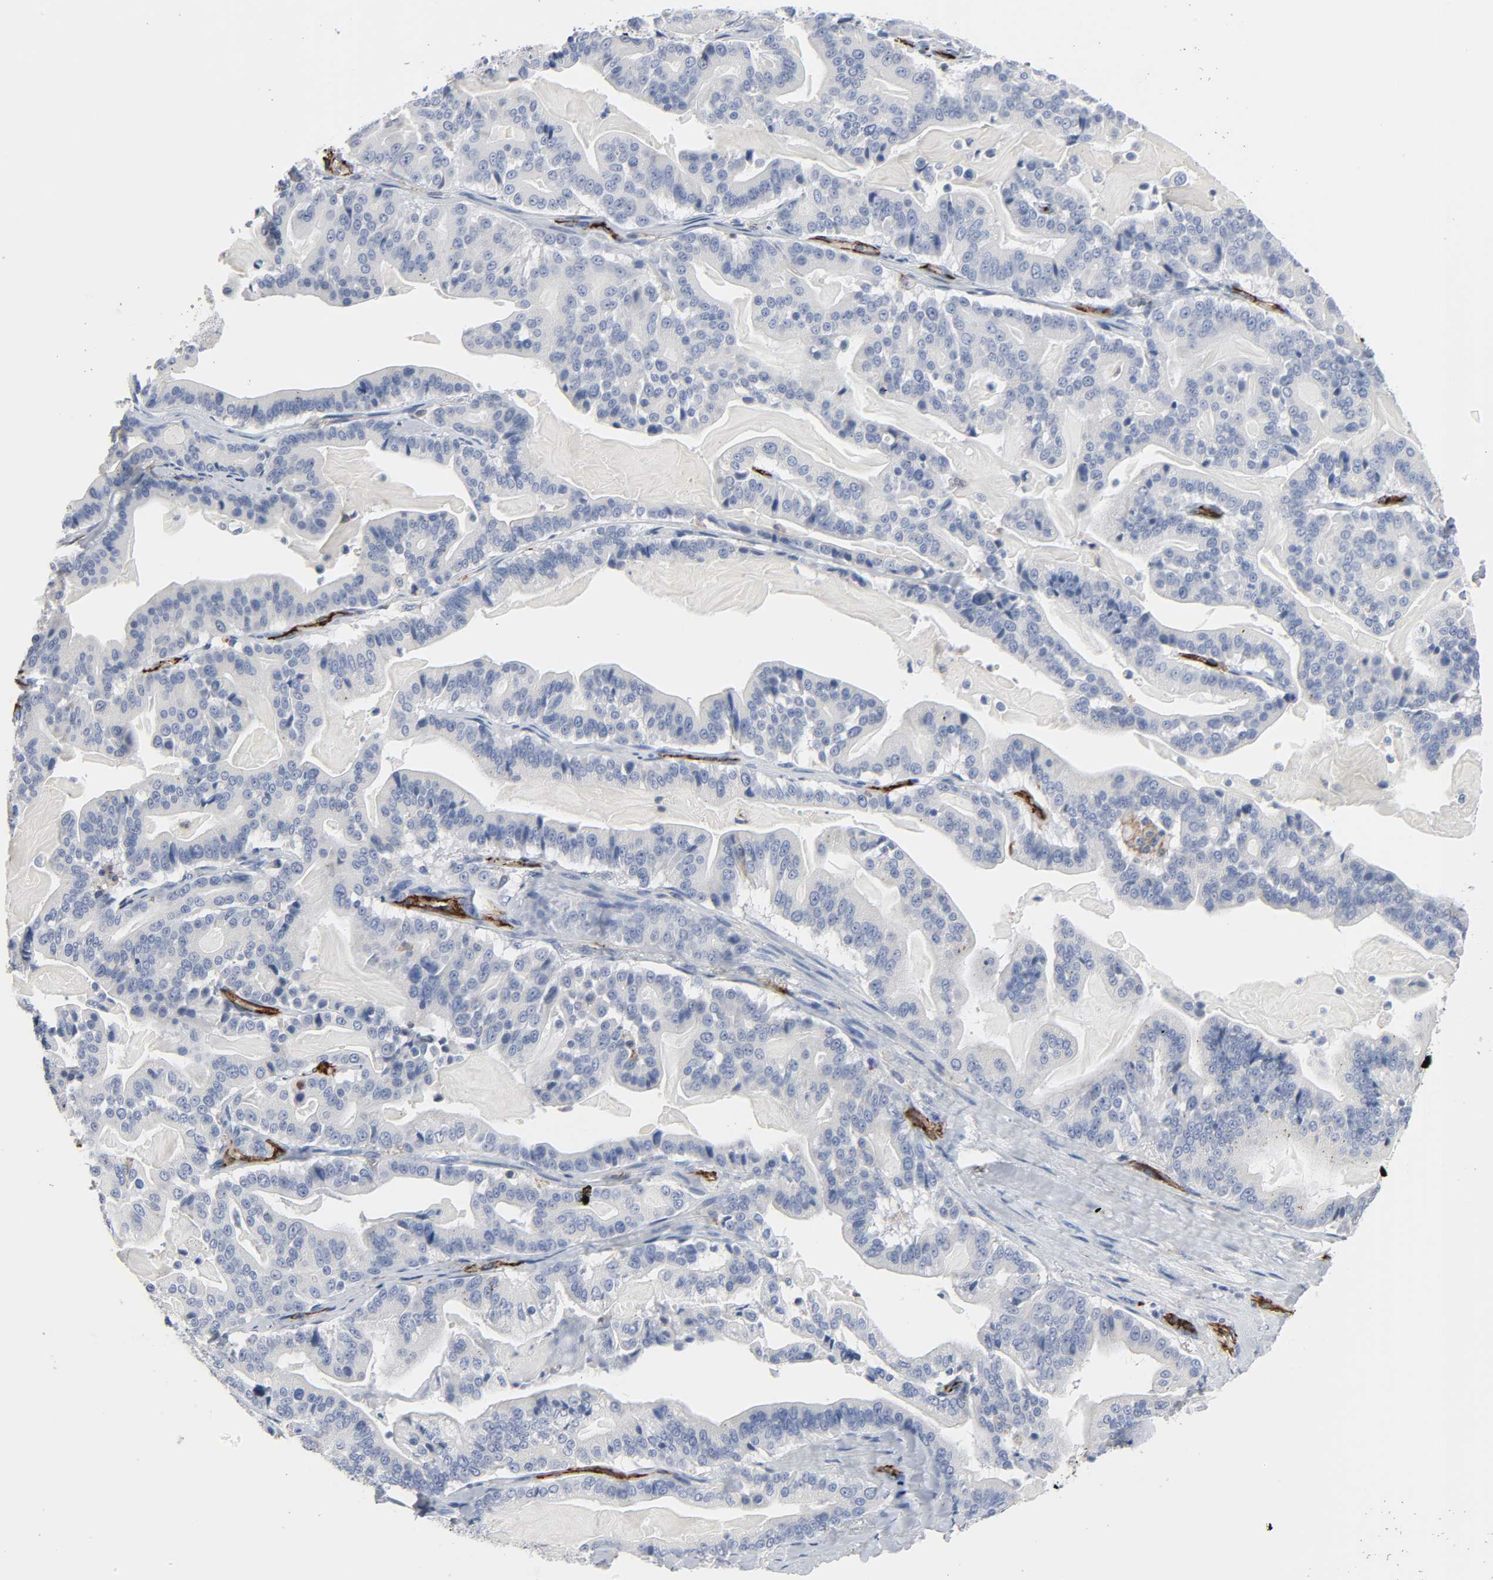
{"staining": {"intensity": "negative", "quantity": "none", "location": "none"}, "tissue": "pancreatic cancer", "cell_type": "Tumor cells", "image_type": "cancer", "snomed": [{"axis": "morphology", "description": "Adenocarcinoma, NOS"}, {"axis": "topography", "description": "Pancreas"}], "caption": "Protein analysis of pancreatic adenocarcinoma exhibits no significant positivity in tumor cells. The staining is performed using DAB brown chromogen with nuclei counter-stained in using hematoxylin.", "gene": "PECAM1", "patient": {"sex": "male", "age": 63}}